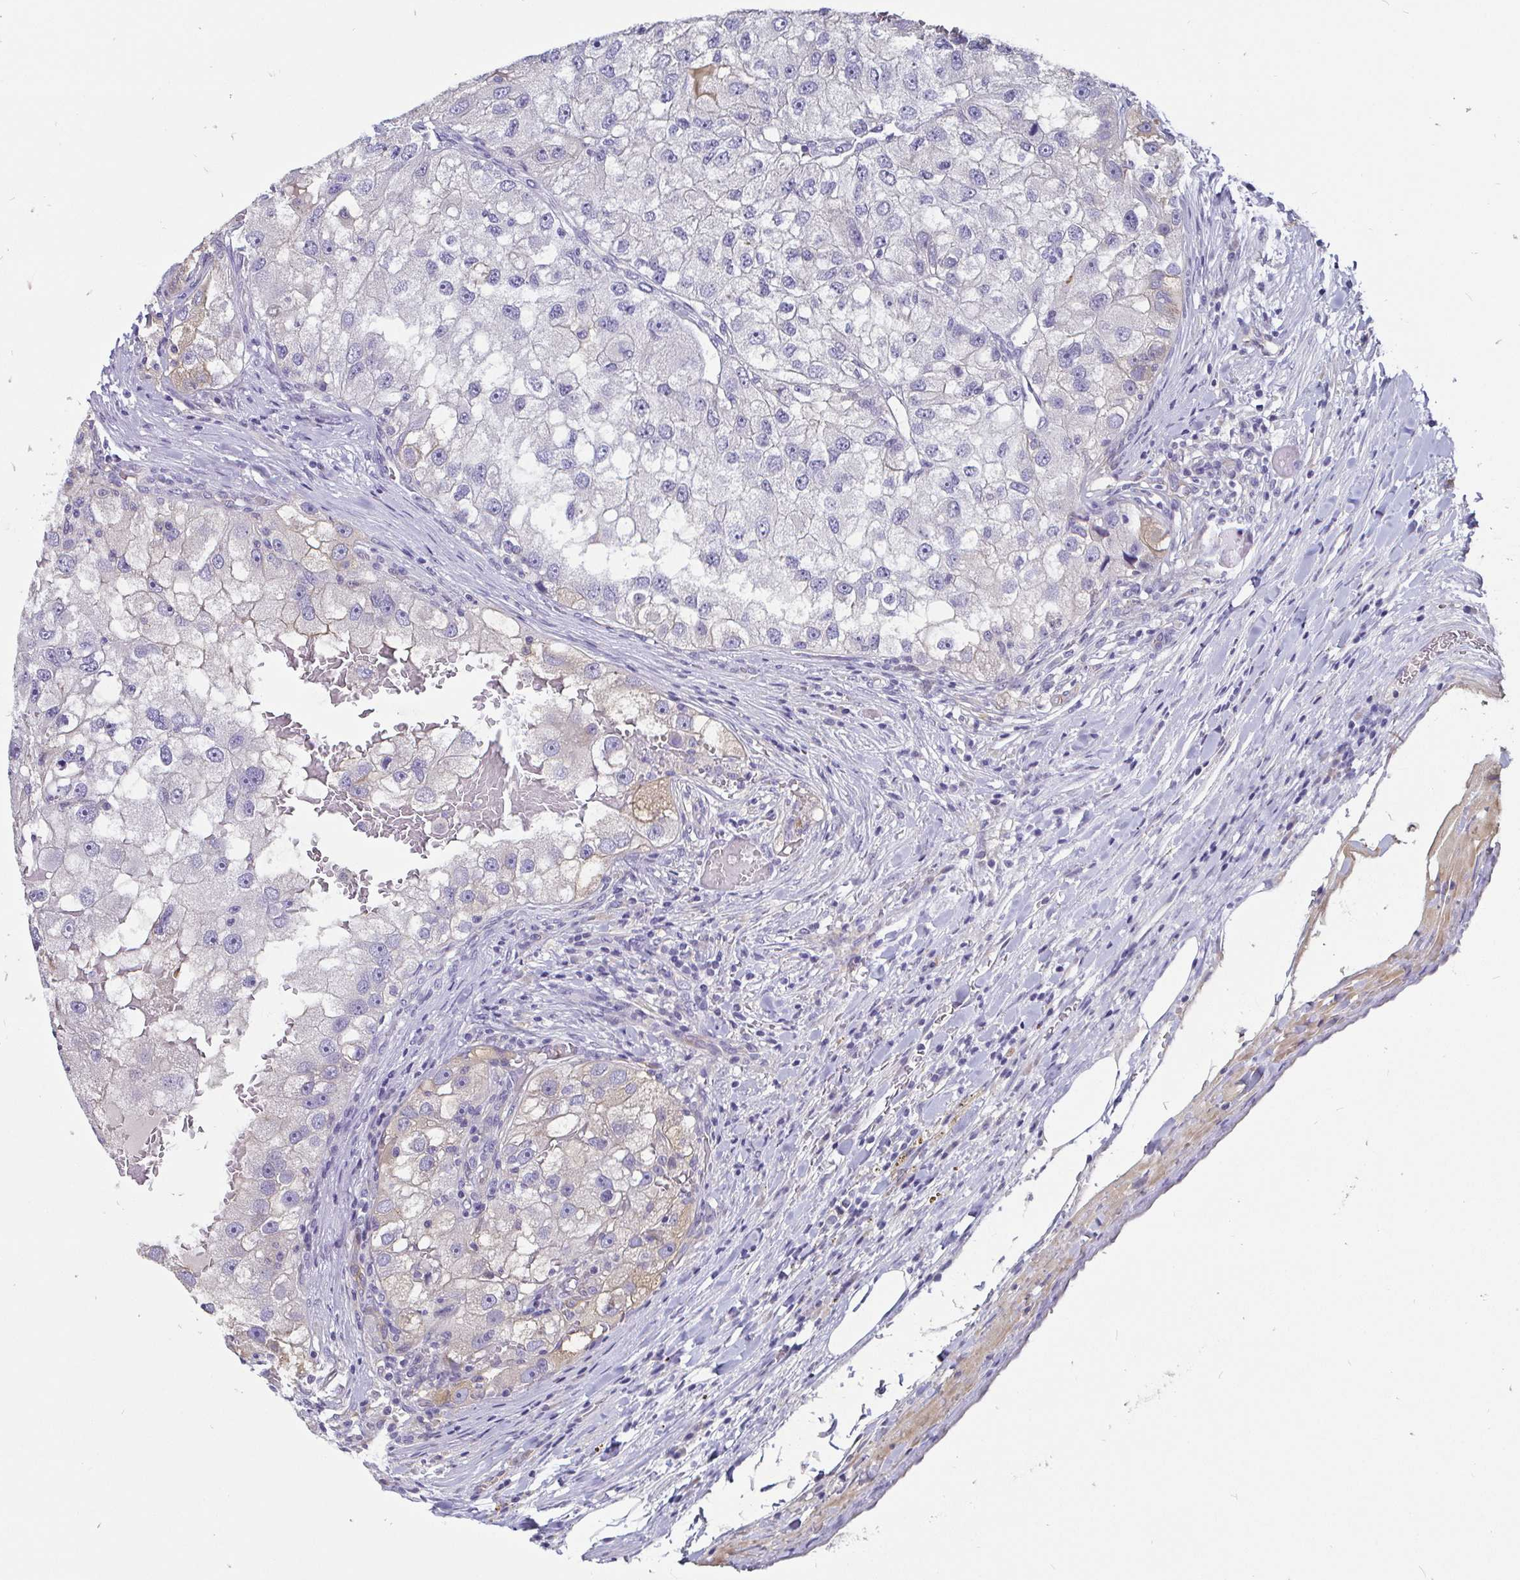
{"staining": {"intensity": "negative", "quantity": "none", "location": "none"}, "tissue": "renal cancer", "cell_type": "Tumor cells", "image_type": "cancer", "snomed": [{"axis": "morphology", "description": "Adenocarcinoma, NOS"}, {"axis": "topography", "description": "Kidney"}], "caption": "Renal cancer was stained to show a protein in brown. There is no significant expression in tumor cells. The staining is performed using DAB (3,3'-diaminobenzidine) brown chromogen with nuclei counter-stained in using hematoxylin.", "gene": "ADAMTS6", "patient": {"sex": "male", "age": 63}}